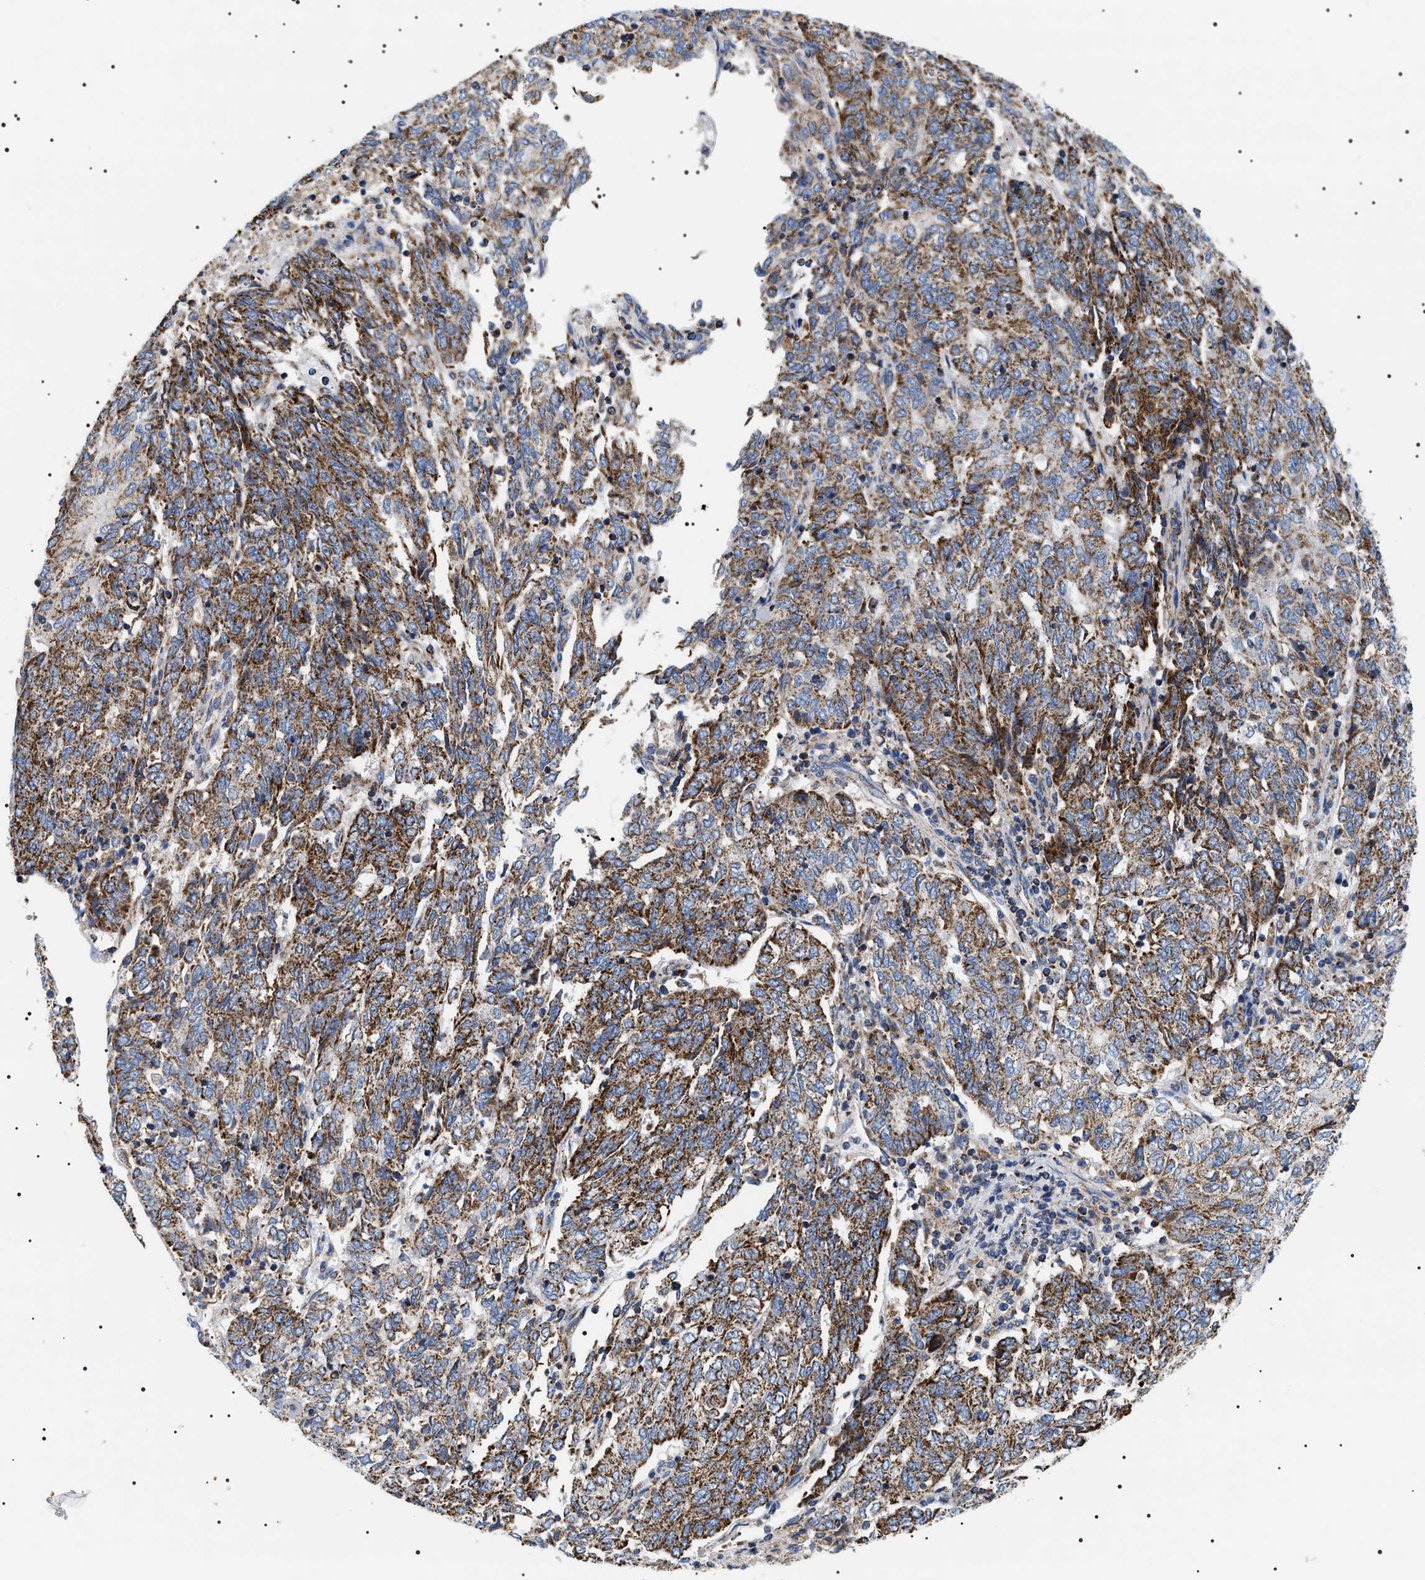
{"staining": {"intensity": "strong", "quantity": ">75%", "location": "cytoplasmic/membranous"}, "tissue": "endometrial cancer", "cell_type": "Tumor cells", "image_type": "cancer", "snomed": [{"axis": "morphology", "description": "Adenocarcinoma, NOS"}, {"axis": "topography", "description": "Endometrium"}], "caption": "There is high levels of strong cytoplasmic/membranous expression in tumor cells of adenocarcinoma (endometrial), as demonstrated by immunohistochemical staining (brown color).", "gene": "OXSM", "patient": {"sex": "female", "age": 80}}